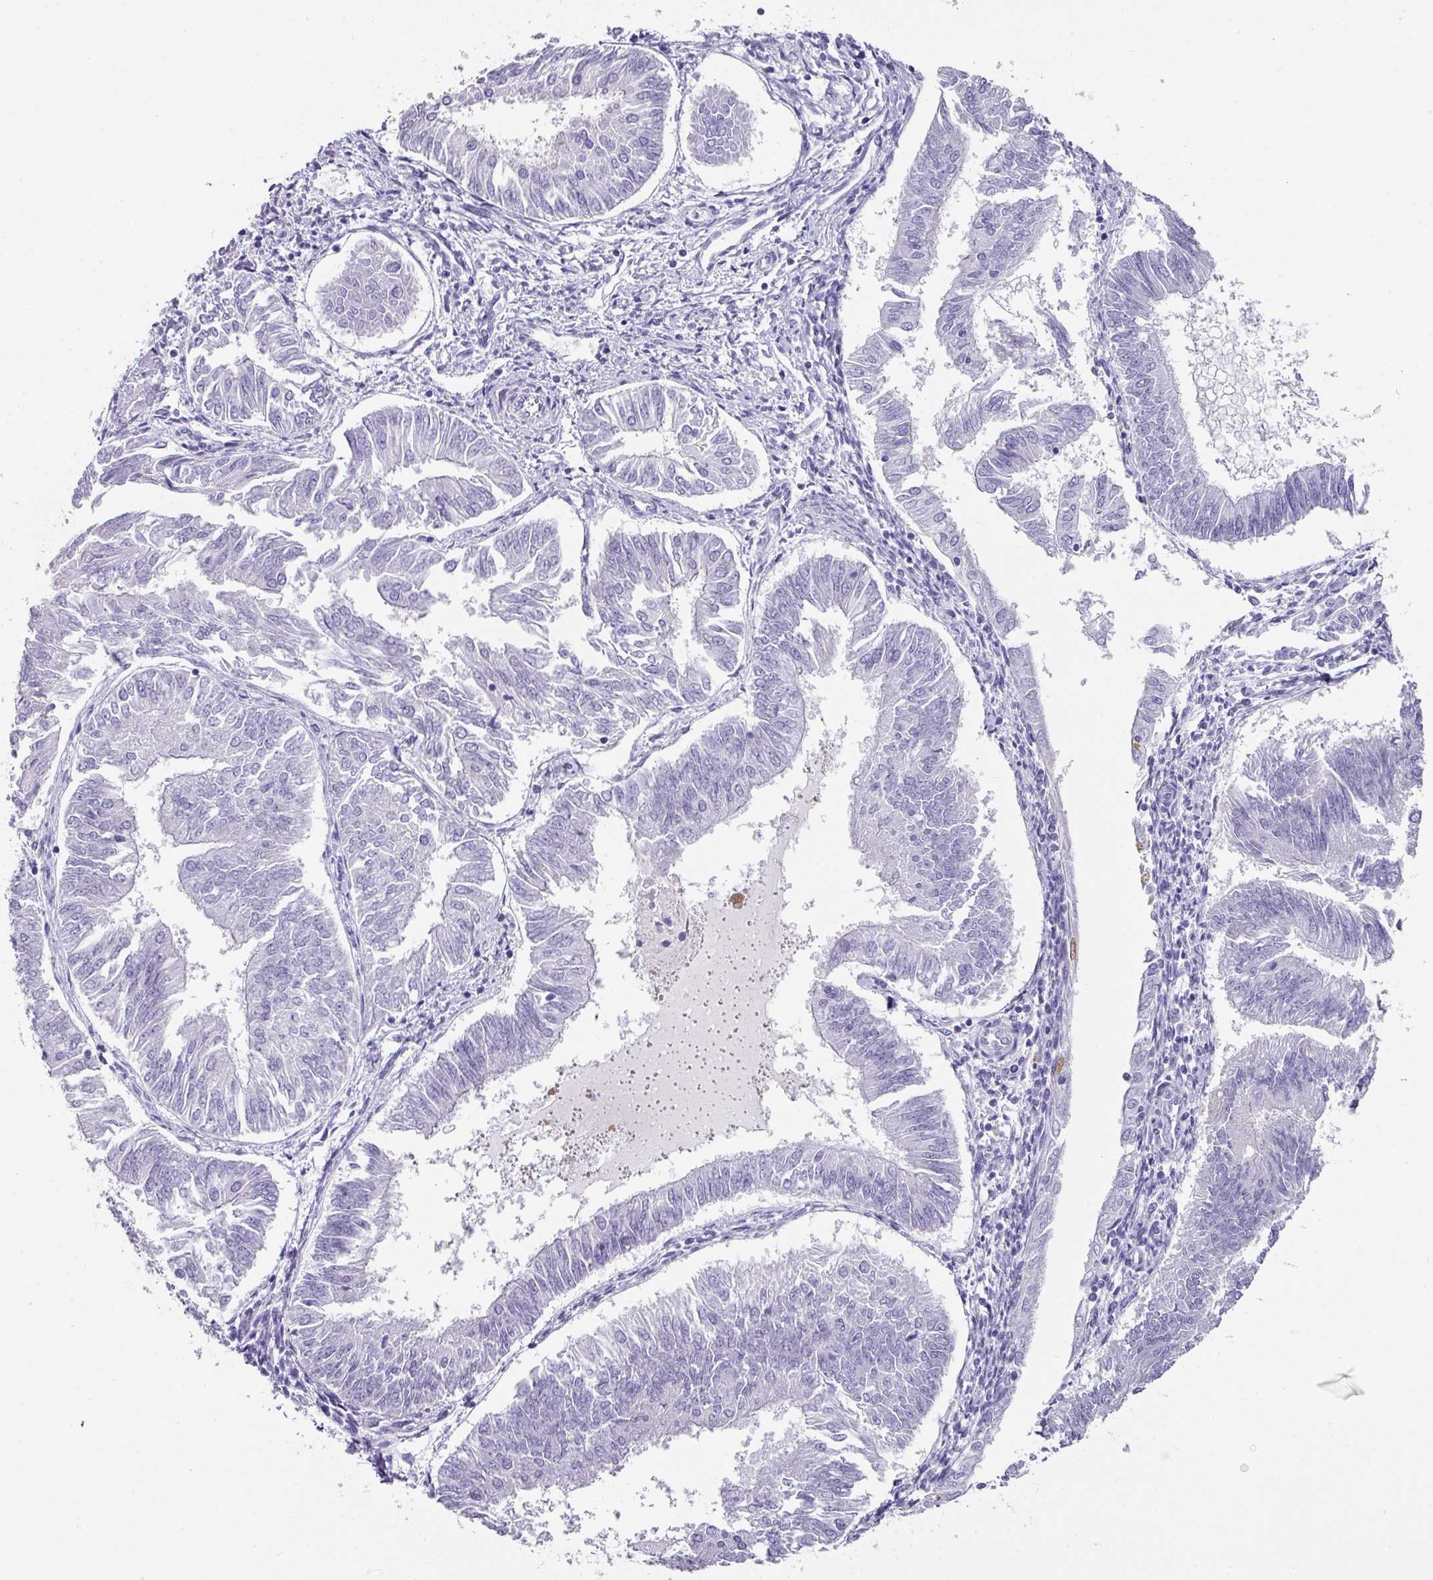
{"staining": {"intensity": "negative", "quantity": "none", "location": "none"}, "tissue": "endometrial cancer", "cell_type": "Tumor cells", "image_type": "cancer", "snomed": [{"axis": "morphology", "description": "Adenocarcinoma, NOS"}, {"axis": "topography", "description": "Endometrium"}], "caption": "Immunohistochemical staining of adenocarcinoma (endometrial) displays no significant positivity in tumor cells.", "gene": "ANKRD29", "patient": {"sex": "female", "age": 58}}